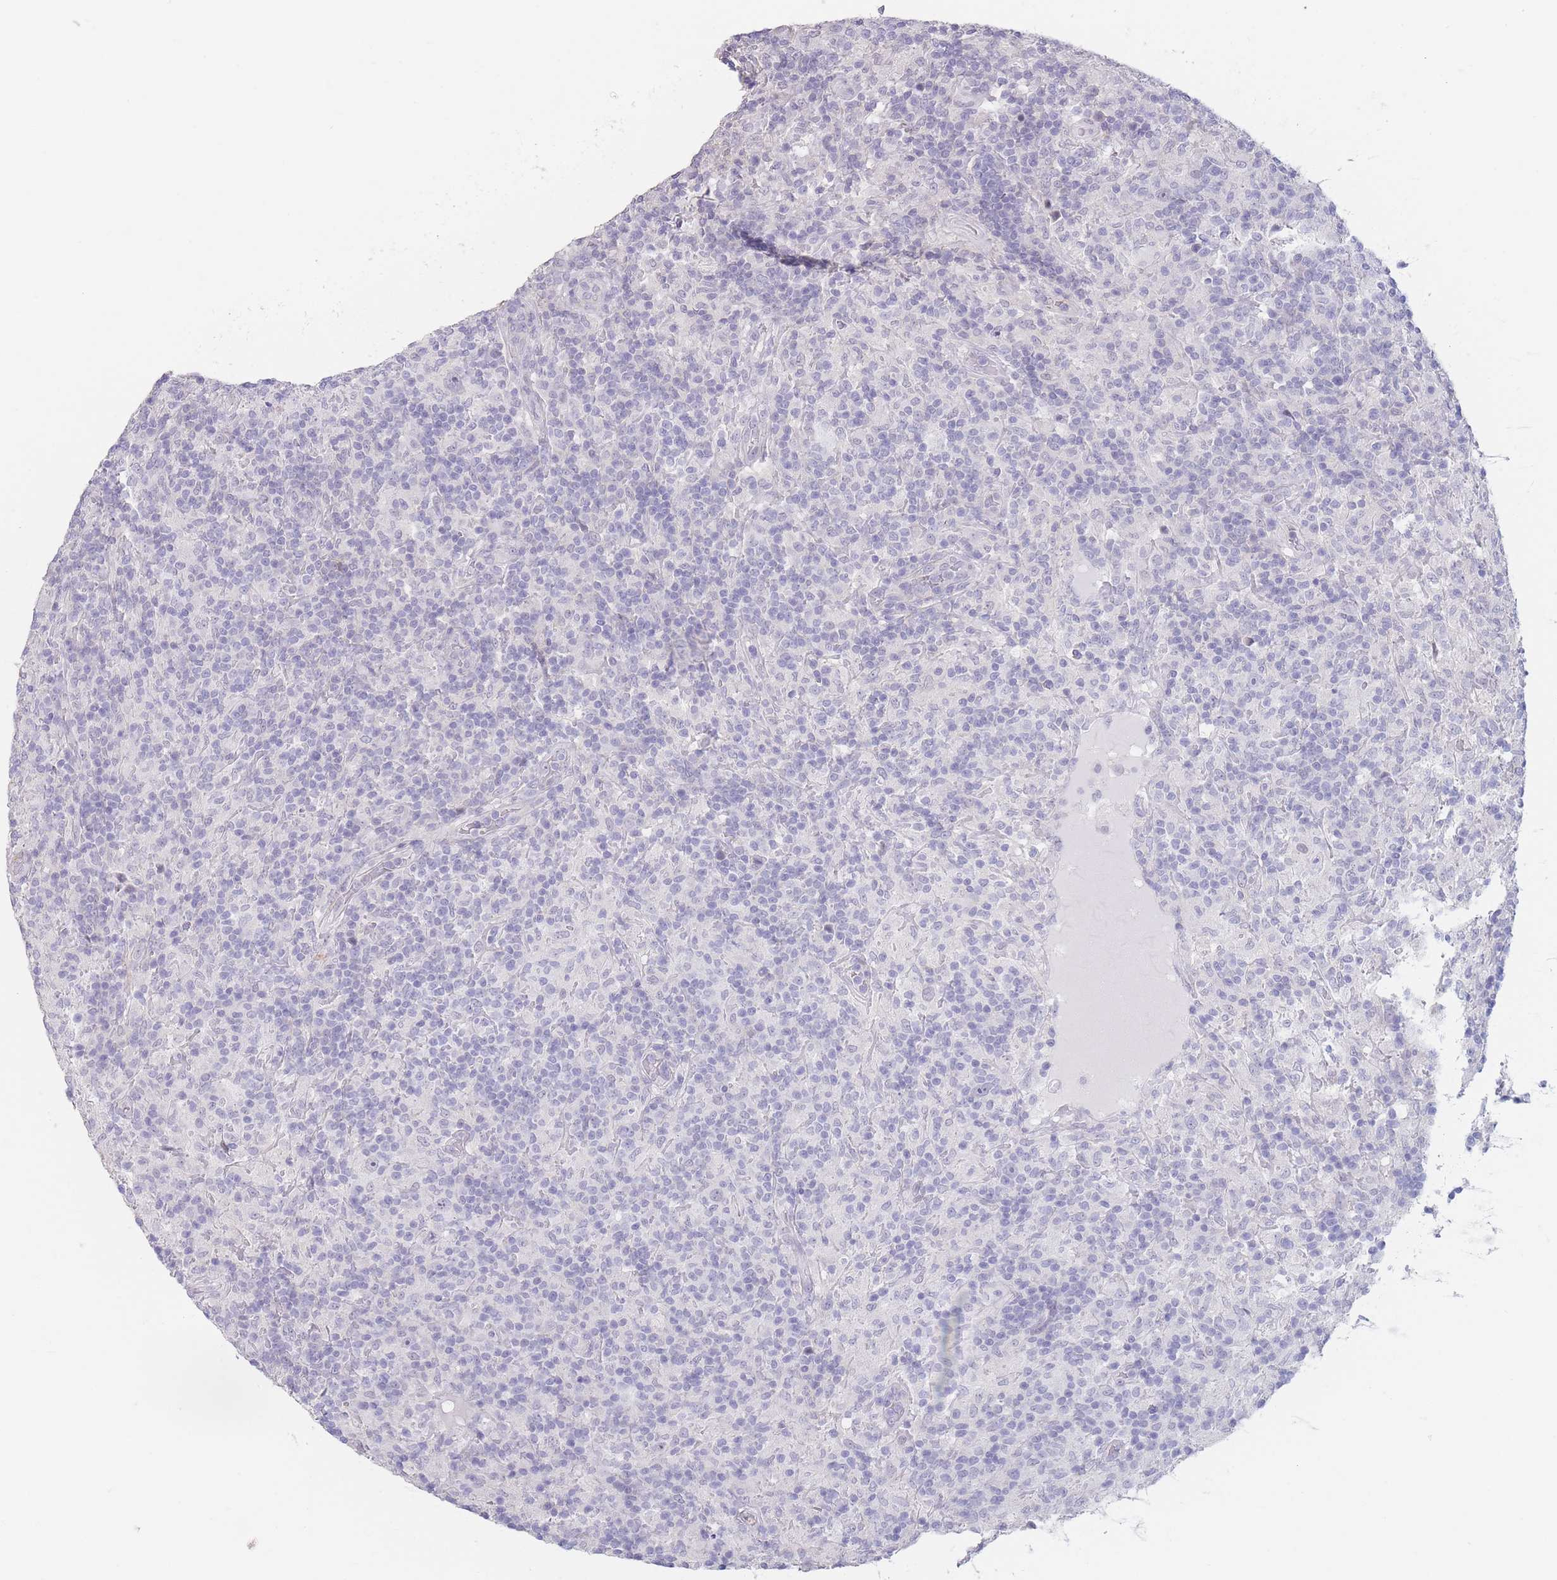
{"staining": {"intensity": "negative", "quantity": "none", "location": "none"}, "tissue": "lymphoma", "cell_type": "Tumor cells", "image_type": "cancer", "snomed": [{"axis": "morphology", "description": "Hodgkin's disease, NOS"}, {"axis": "topography", "description": "Lymph node"}], "caption": "The micrograph exhibits no staining of tumor cells in lymphoma. (DAB IHC with hematoxylin counter stain).", "gene": "ASAP3", "patient": {"sex": "male", "age": 70}}